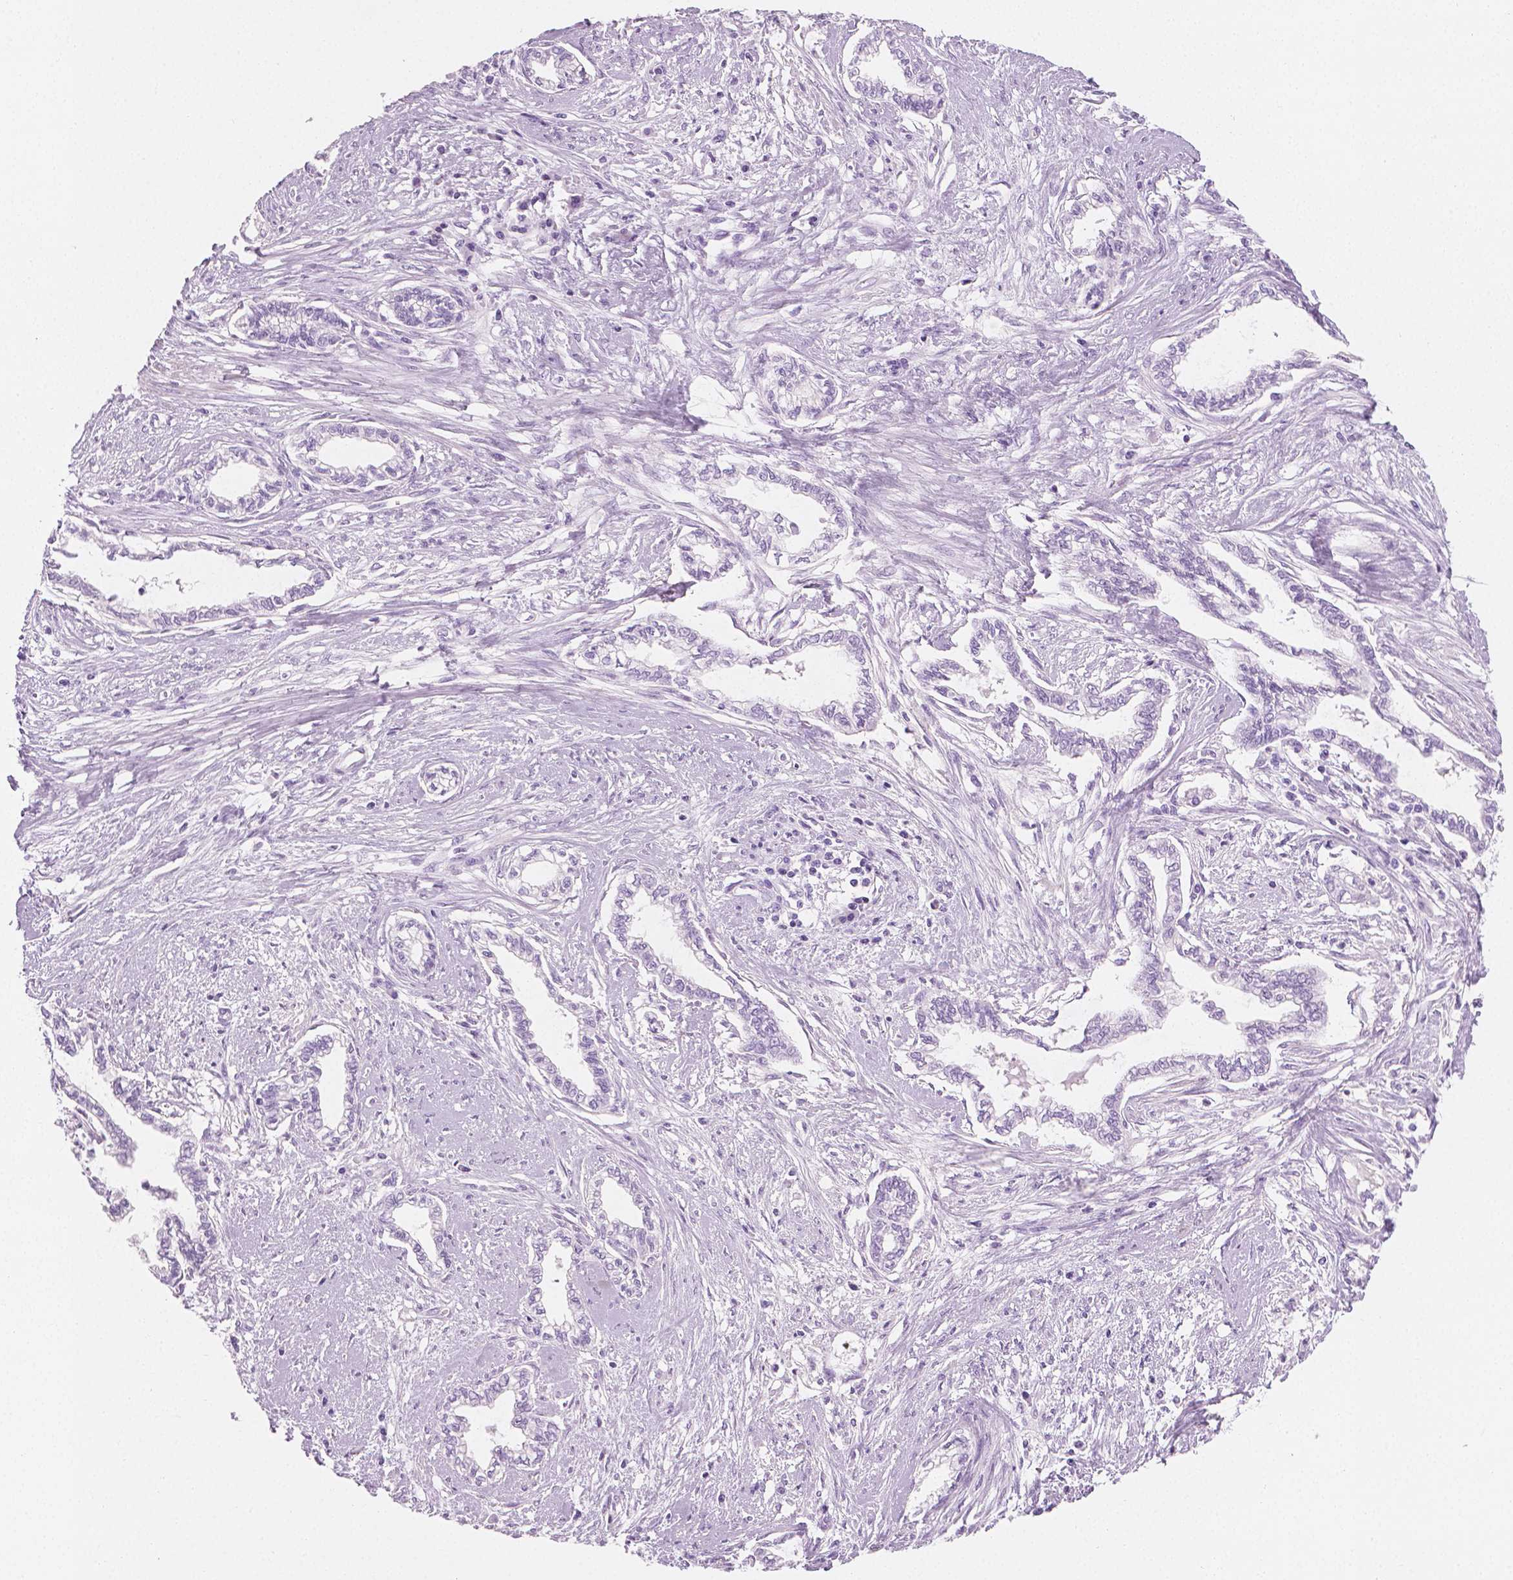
{"staining": {"intensity": "negative", "quantity": "none", "location": "none"}, "tissue": "cervical cancer", "cell_type": "Tumor cells", "image_type": "cancer", "snomed": [{"axis": "morphology", "description": "Adenocarcinoma, NOS"}, {"axis": "topography", "description": "Cervix"}], "caption": "DAB (3,3'-diaminobenzidine) immunohistochemical staining of cervical cancer (adenocarcinoma) reveals no significant staining in tumor cells.", "gene": "PLIN4", "patient": {"sex": "female", "age": 62}}